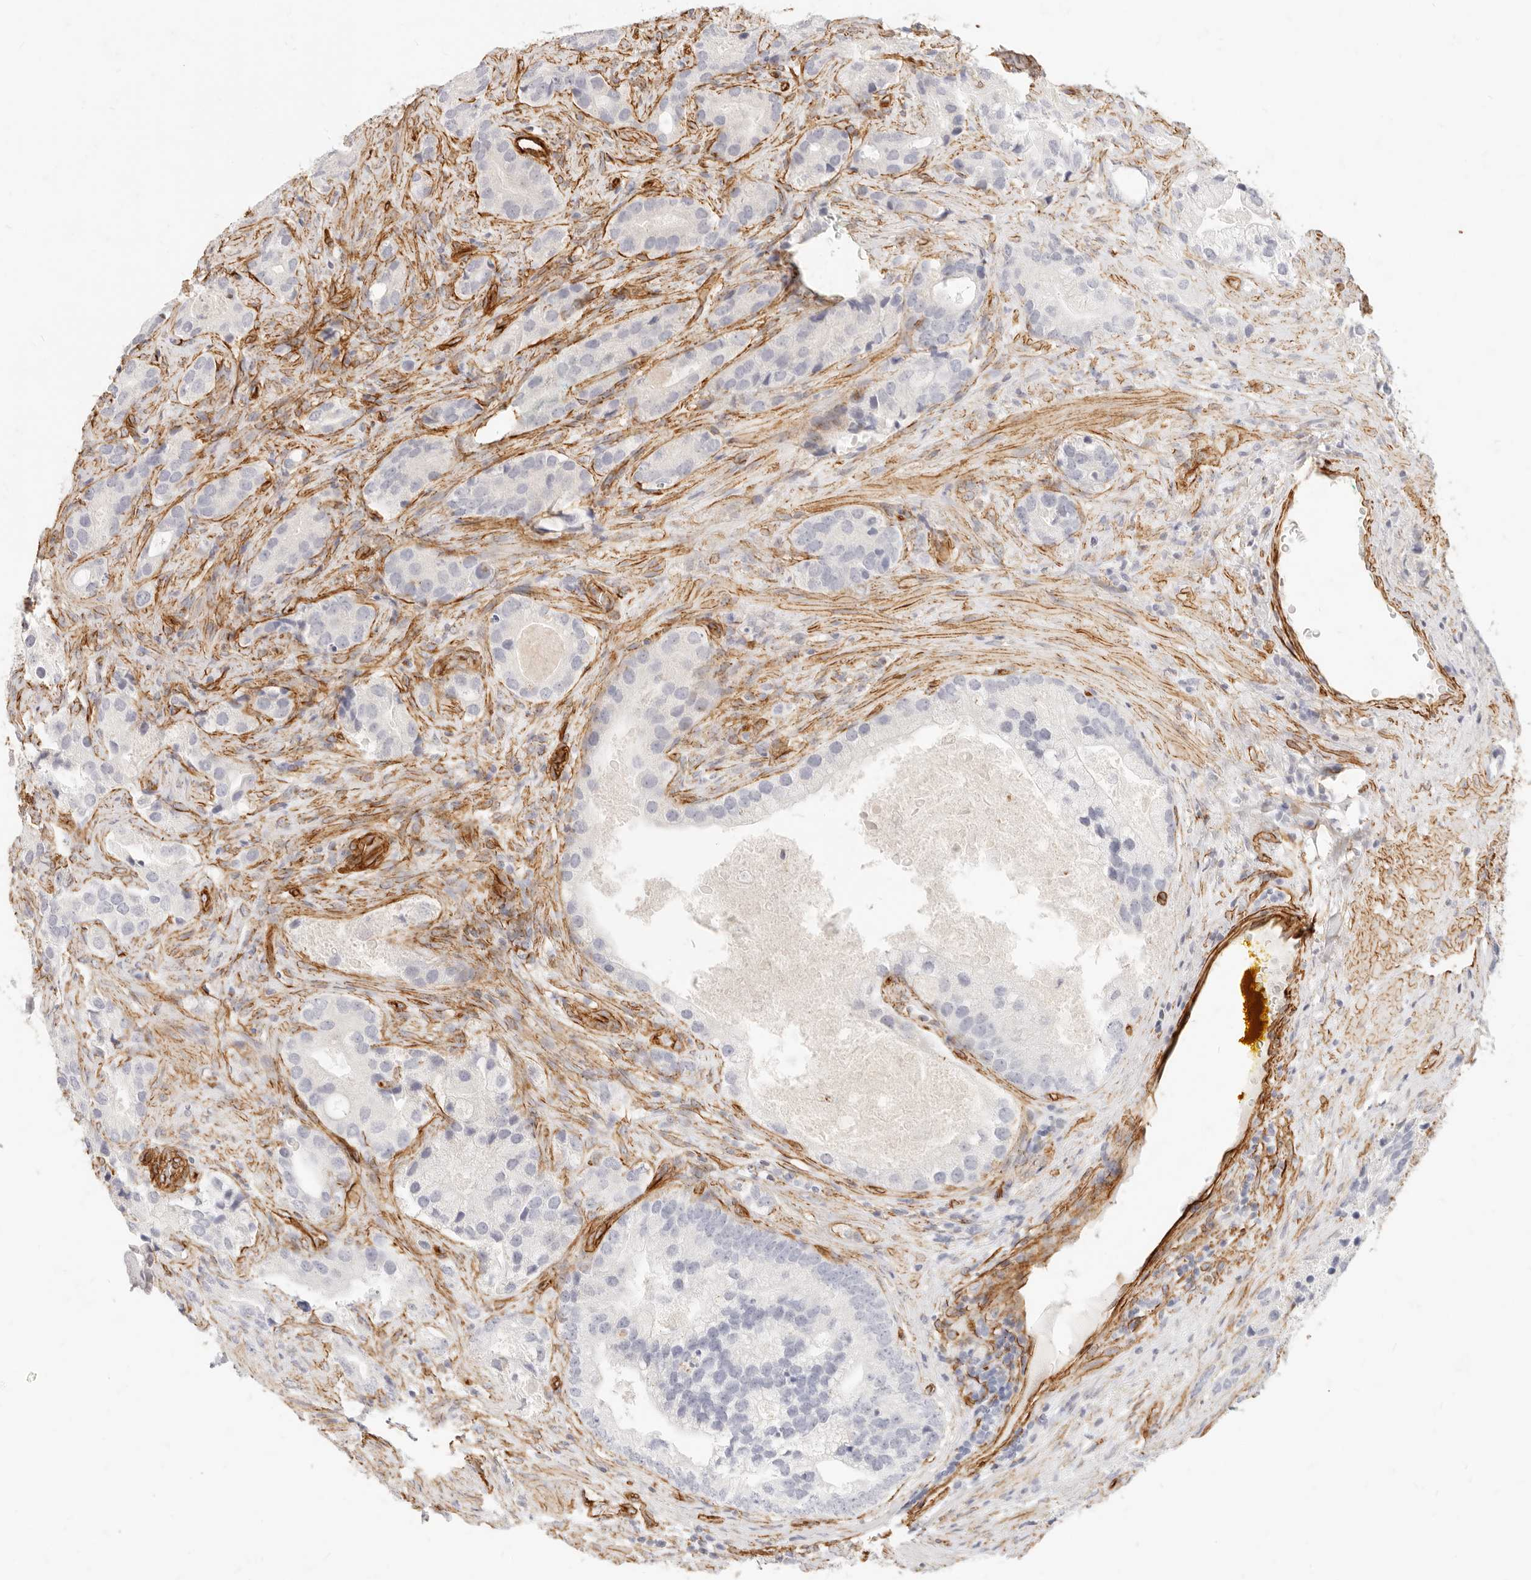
{"staining": {"intensity": "negative", "quantity": "none", "location": "none"}, "tissue": "prostate cancer", "cell_type": "Tumor cells", "image_type": "cancer", "snomed": [{"axis": "morphology", "description": "Adenocarcinoma, High grade"}, {"axis": "topography", "description": "Prostate"}], "caption": "Immunohistochemical staining of human prostate high-grade adenocarcinoma exhibits no significant positivity in tumor cells.", "gene": "NUS1", "patient": {"sex": "male", "age": 70}}